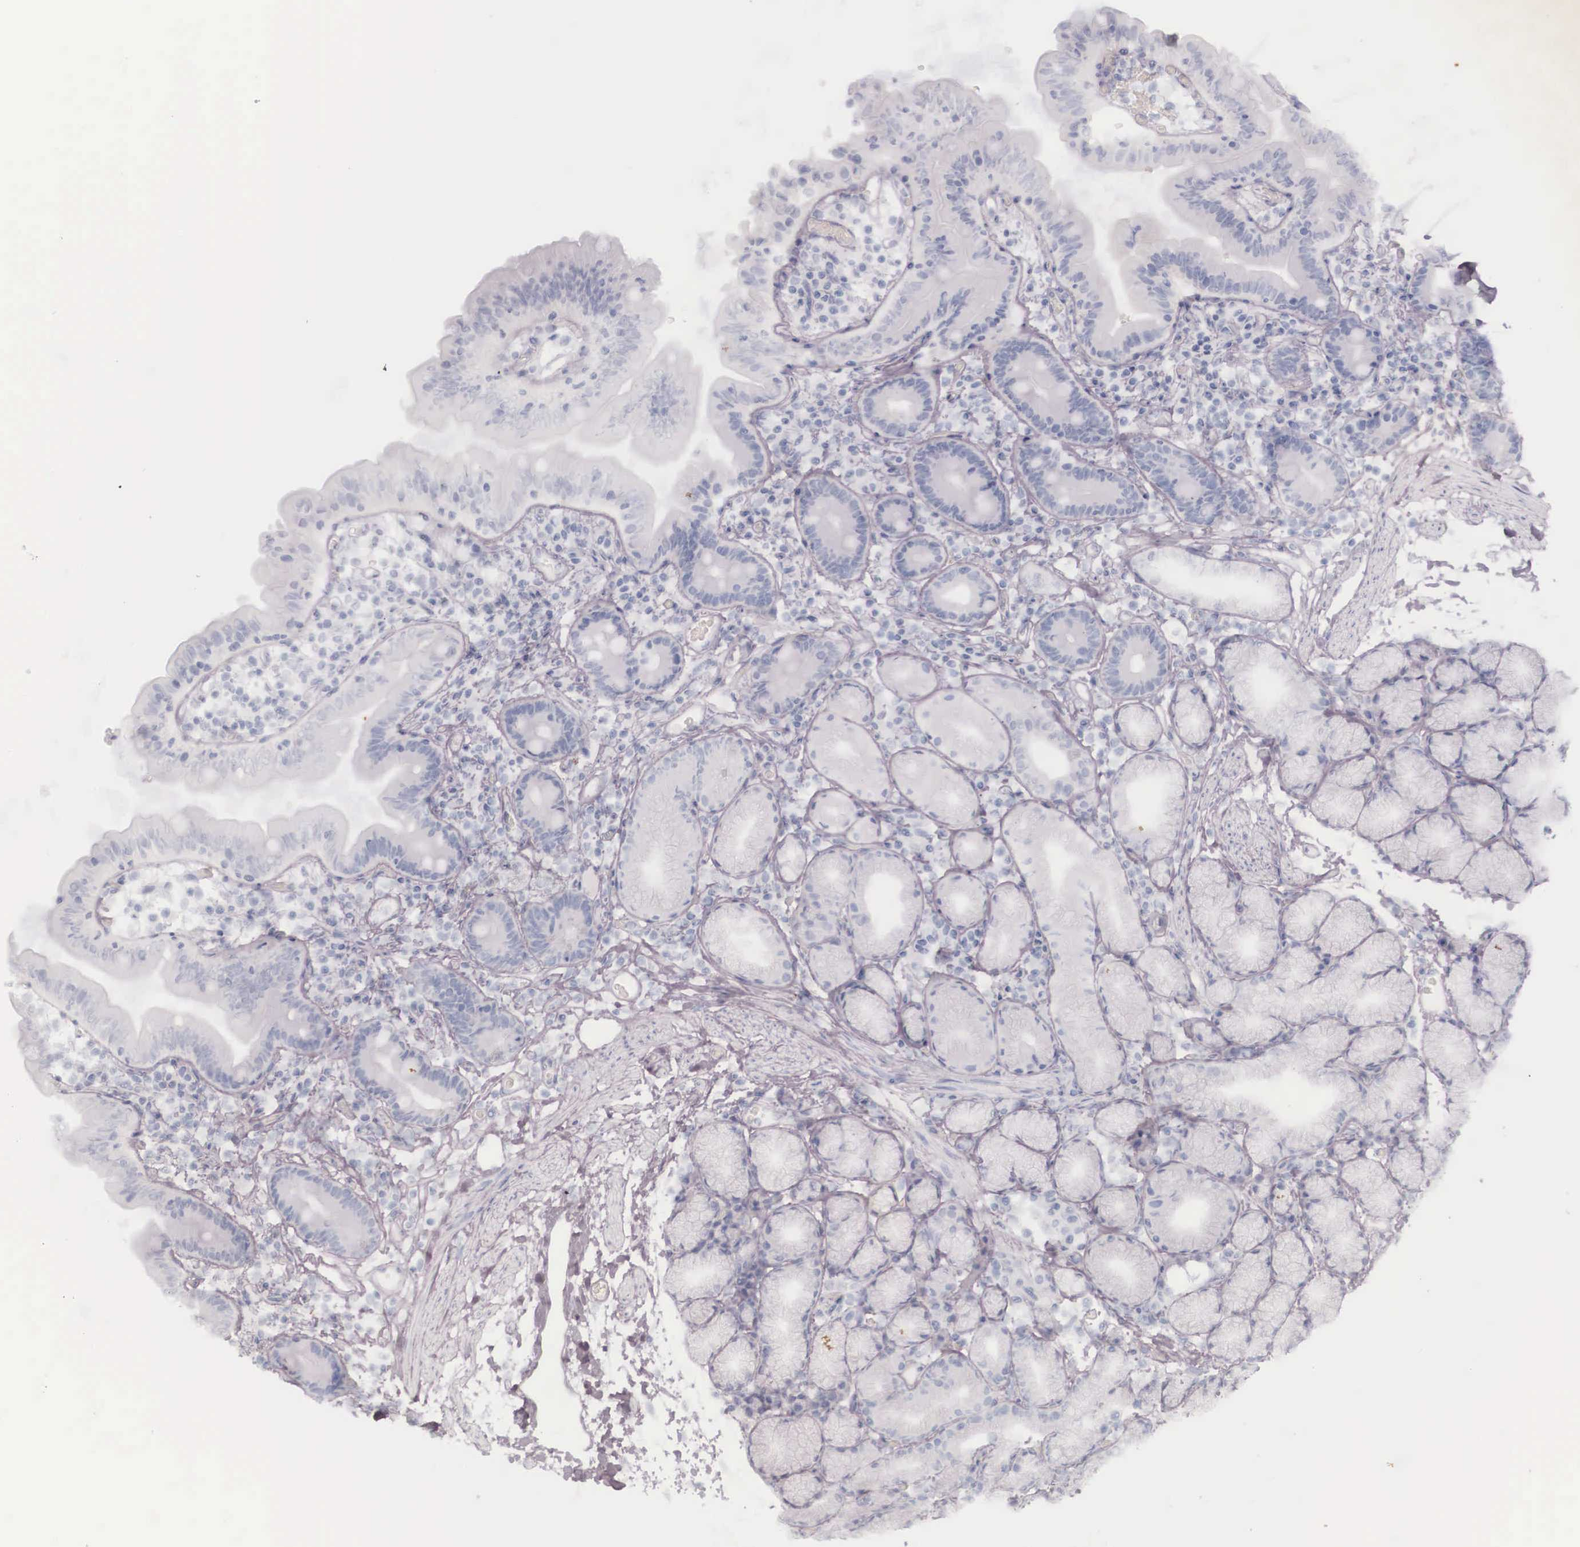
{"staining": {"intensity": "negative", "quantity": "none", "location": "none"}, "tissue": "duodenum", "cell_type": "Glandular cells", "image_type": "normal", "snomed": [{"axis": "morphology", "description": "Normal tissue, NOS"}, {"axis": "topography", "description": "Duodenum"}], "caption": "The histopathology image demonstrates no staining of glandular cells in benign duodenum. The staining is performed using DAB (3,3'-diaminobenzidine) brown chromogen with nuclei counter-stained in using hematoxylin.", "gene": "KRT14", "patient": {"sex": "female", "age": 48}}